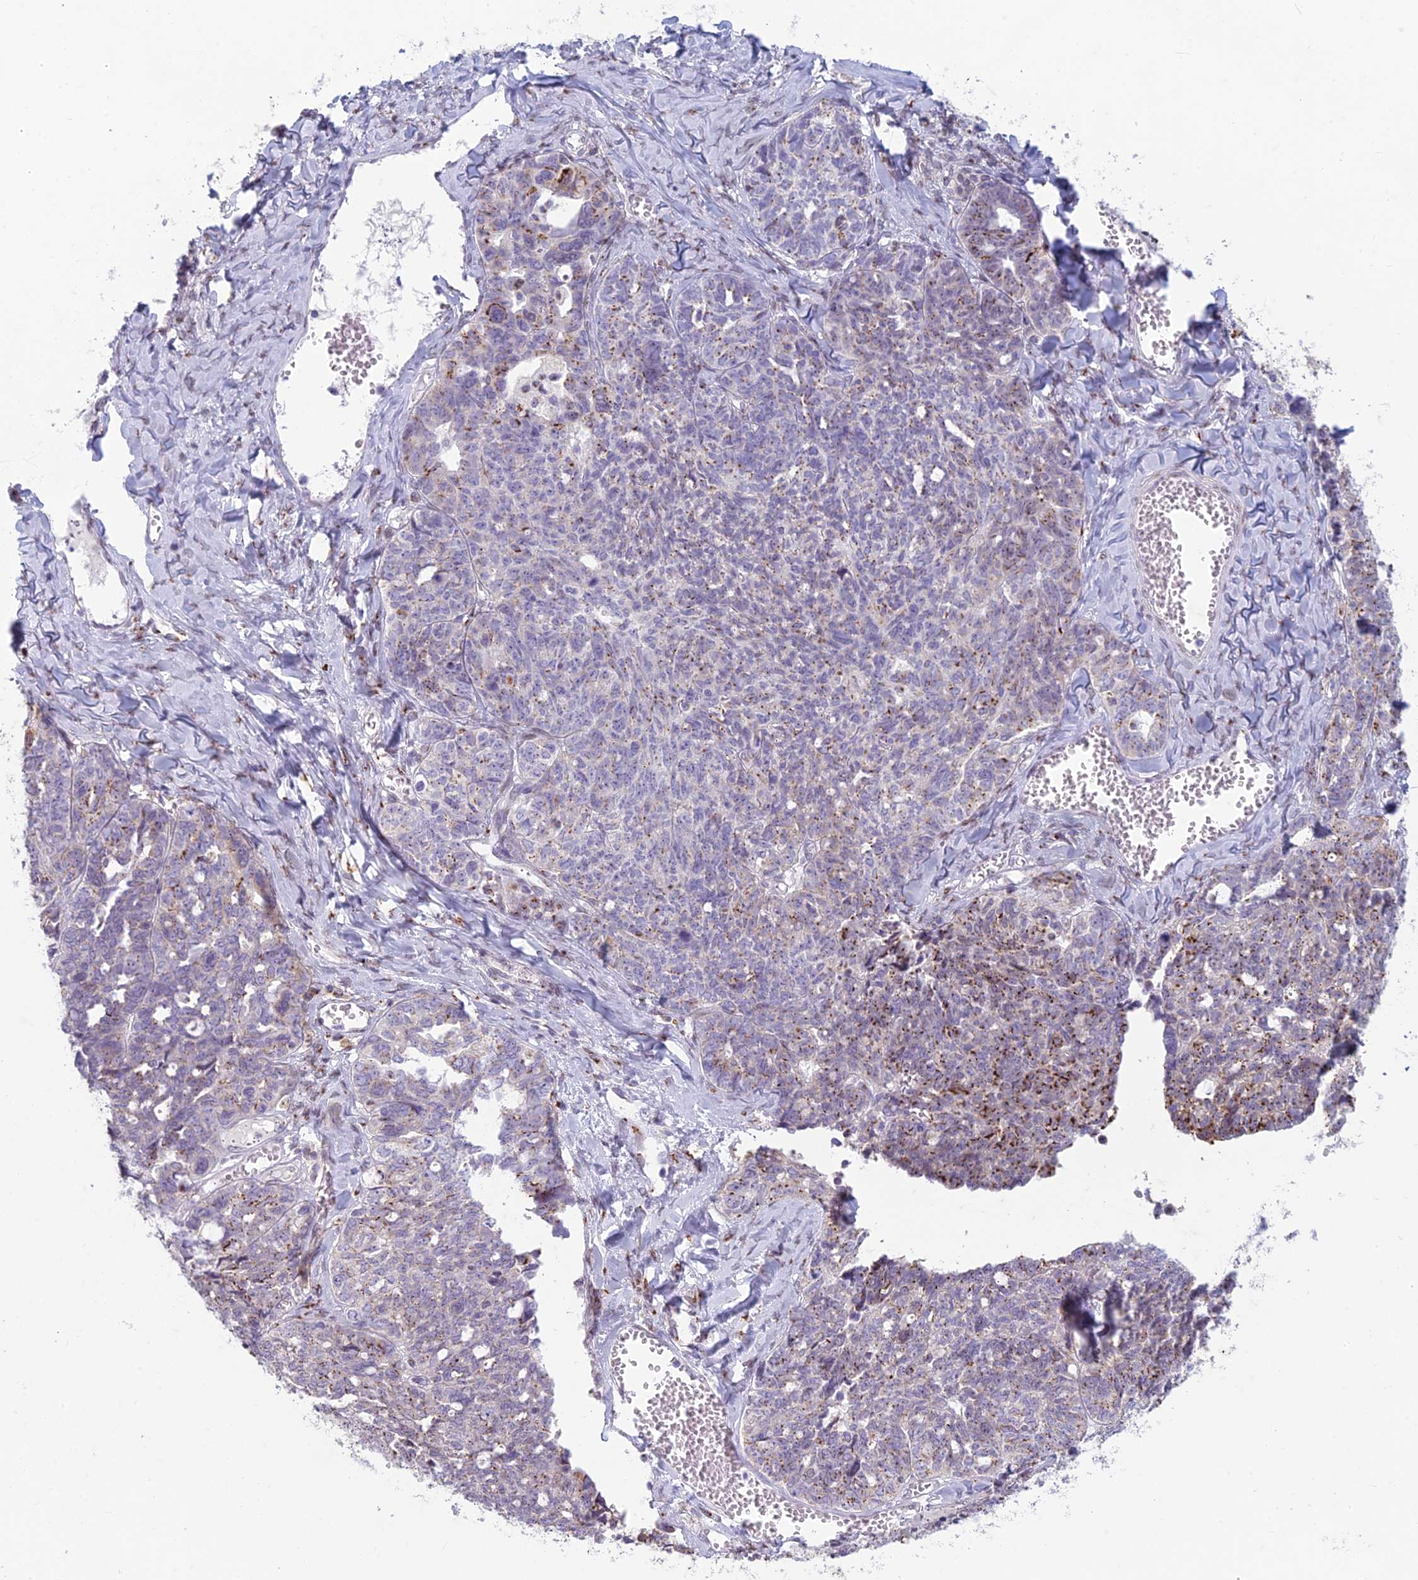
{"staining": {"intensity": "moderate", "quantity": "25%-75%", "location": "cytoplasmic/membranous"}, "tissue": "ovarian cancer", "cell_type": "Tumor cells", "image_type": "cancer", "snomed": [{"axis": "morphology", "description": "Cystadenocarcinoma, serous, NOS"}, {"axis": "topography", "description": "Ovary"}], "caption": "A photomicrograph of human serous cystadenocarcinoma (ovarian) stained for a protein shows moderate cytoplasmic/membranous brown staining in tumor cells.", "gene": "FAM3C", "patient": {"sex": "female", "age": 79}}